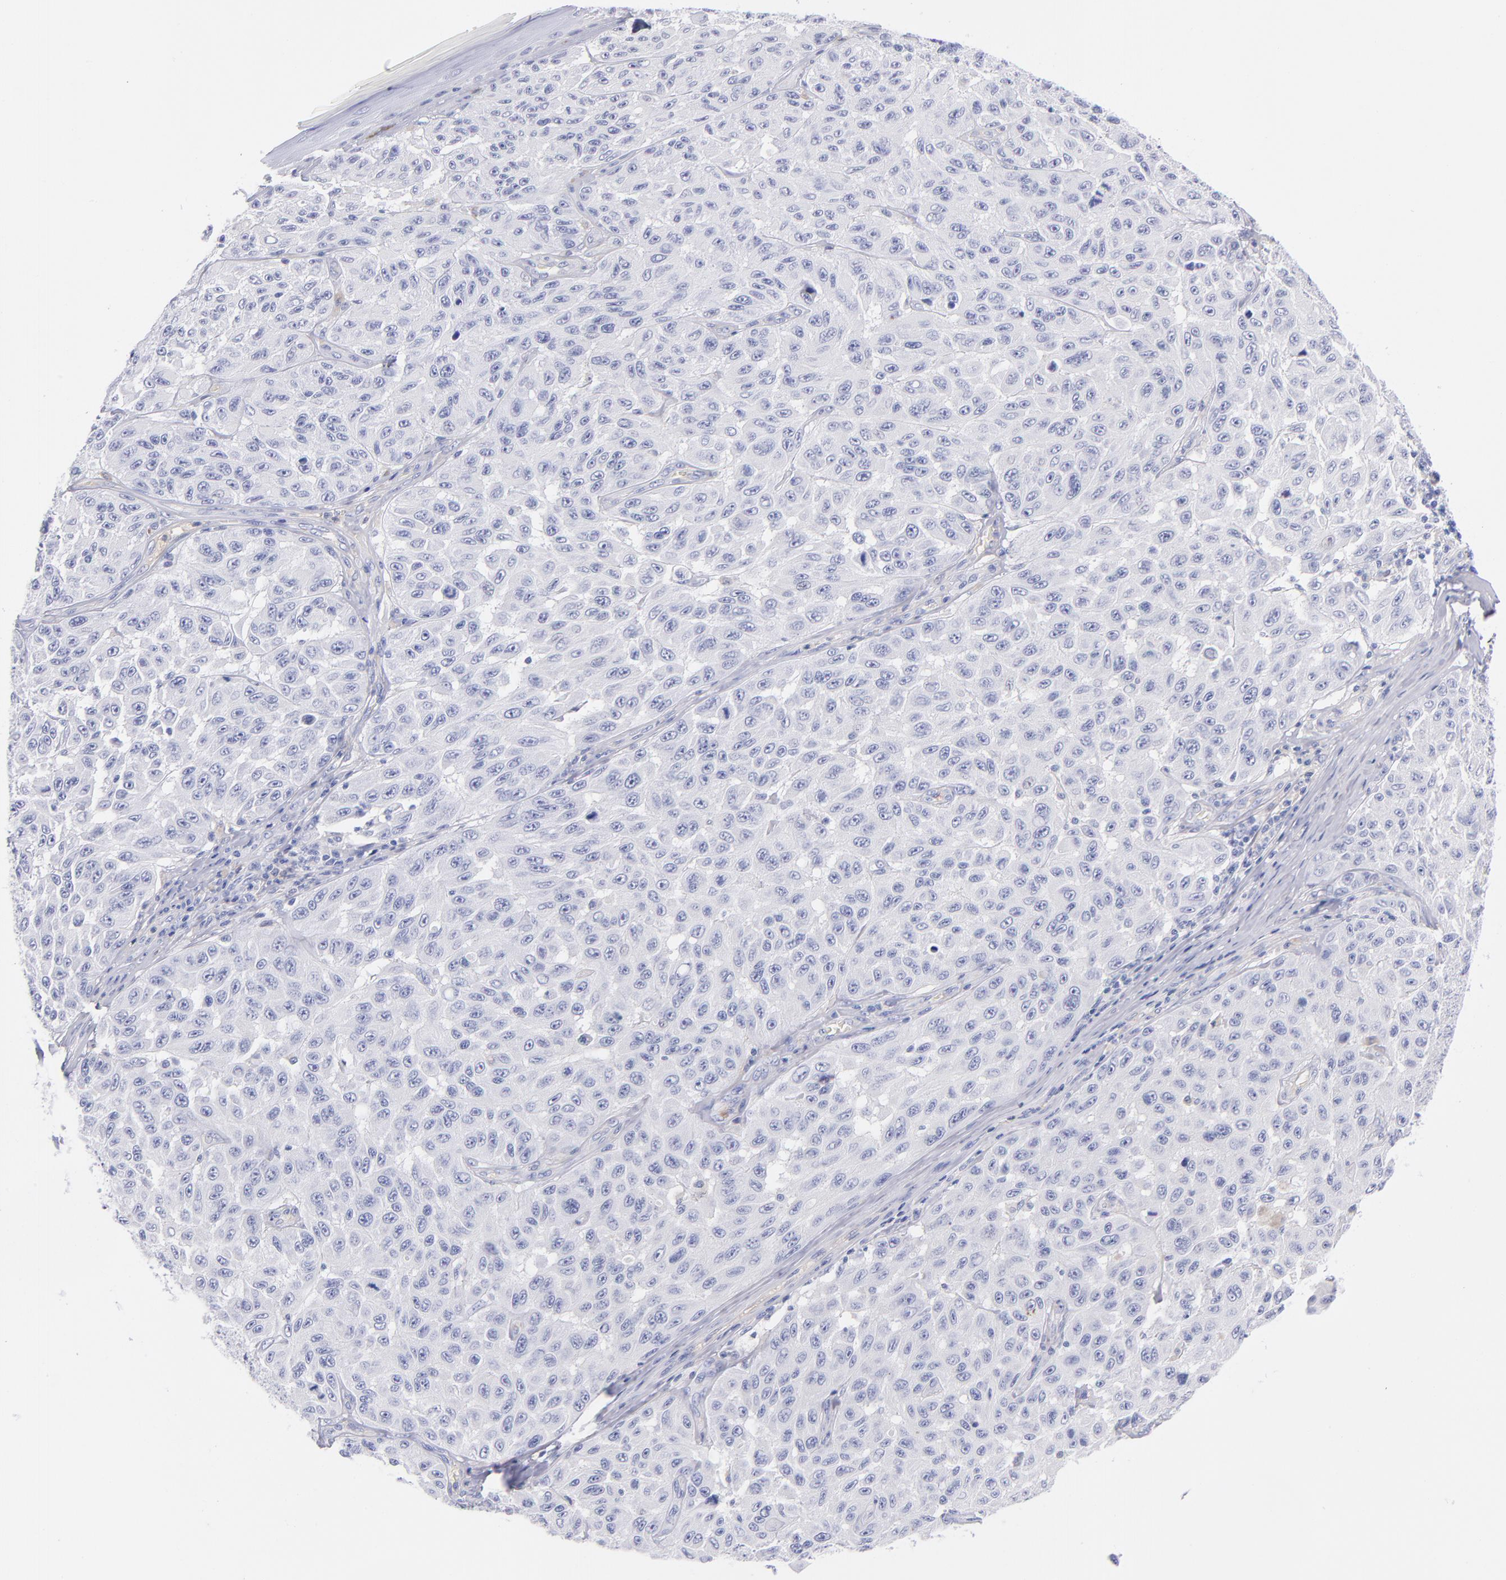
{"staining": {"intensity": "negative", "quantity": "none", "location": "none"}, "tissue": "melanoma", "cell_type": "Tumor cells", "image_type": "cancer", "snomed": [{"axis": "morphology", "description": "Malignant melanoma, NOS"}, {"axis": "topography", "description": "Skin"}], "caption": "The photomicrograph reveals no staining of tumor cells in malignant melanoma.", "gene": "HP", "patient": {"sex": "male", "age": 30}}